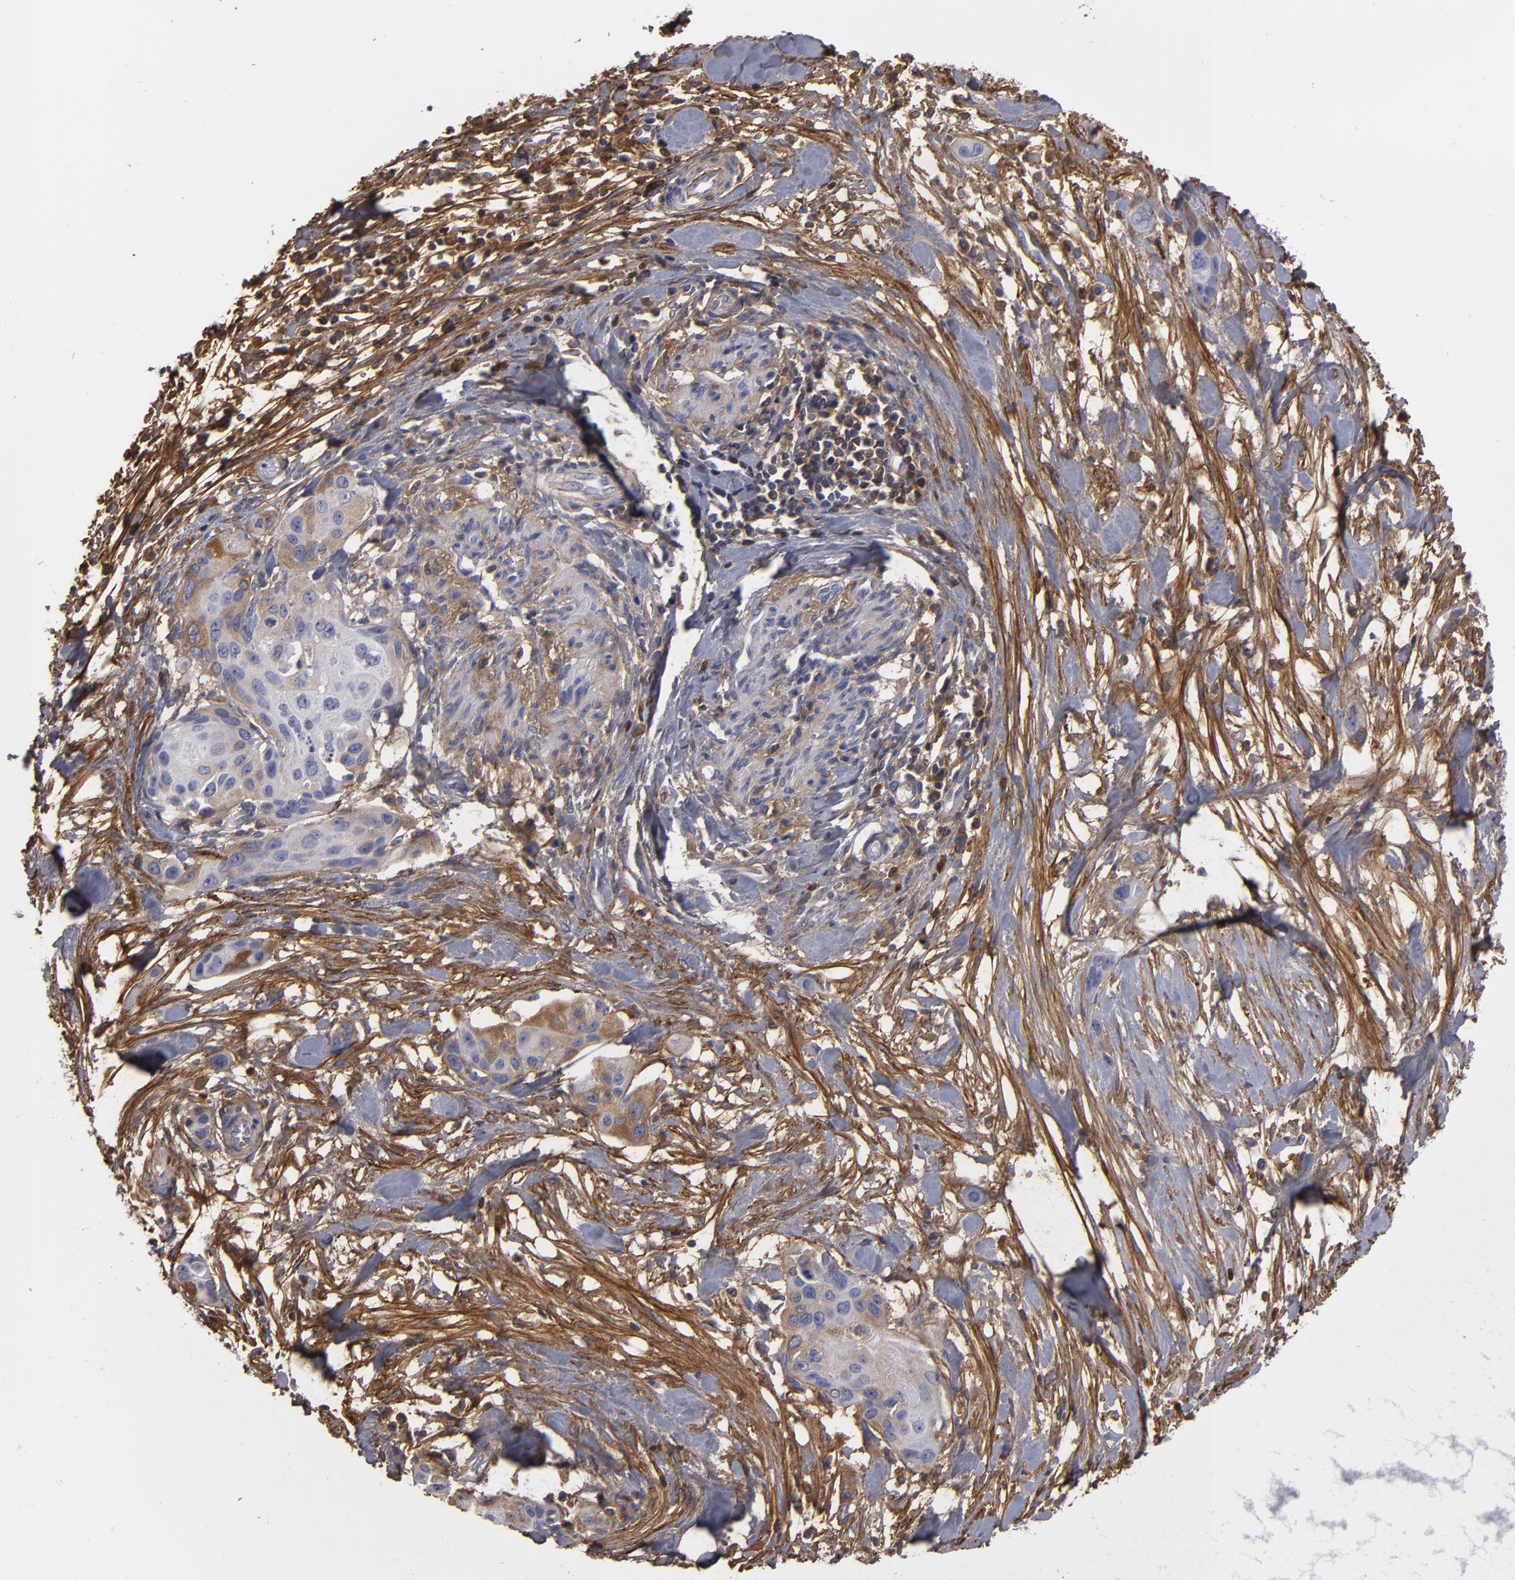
{"staining": {"intensity": "moderate", "quantity": "<25%", "location": "cytoplasmic/membranous"}, "tissue": "pancreatic cancer", "cell_type": "Tumor cells", "image_type": "cancer", "snomed": [{"axis": "morphology", "description": "Adenocarcinoma, NOS"}, {"axis": "topography", "description": "Pancreas"}], "caption": "About <25% of tumor cells in human pancreatic cancer (adenocarcinoma) demonstrate moderate cytoplasmic/membranous protein positivity as visualized by brown immunohistochemical staining.", "gene": "FBLN1", "patient": {"sex": "female", "age": 60}}